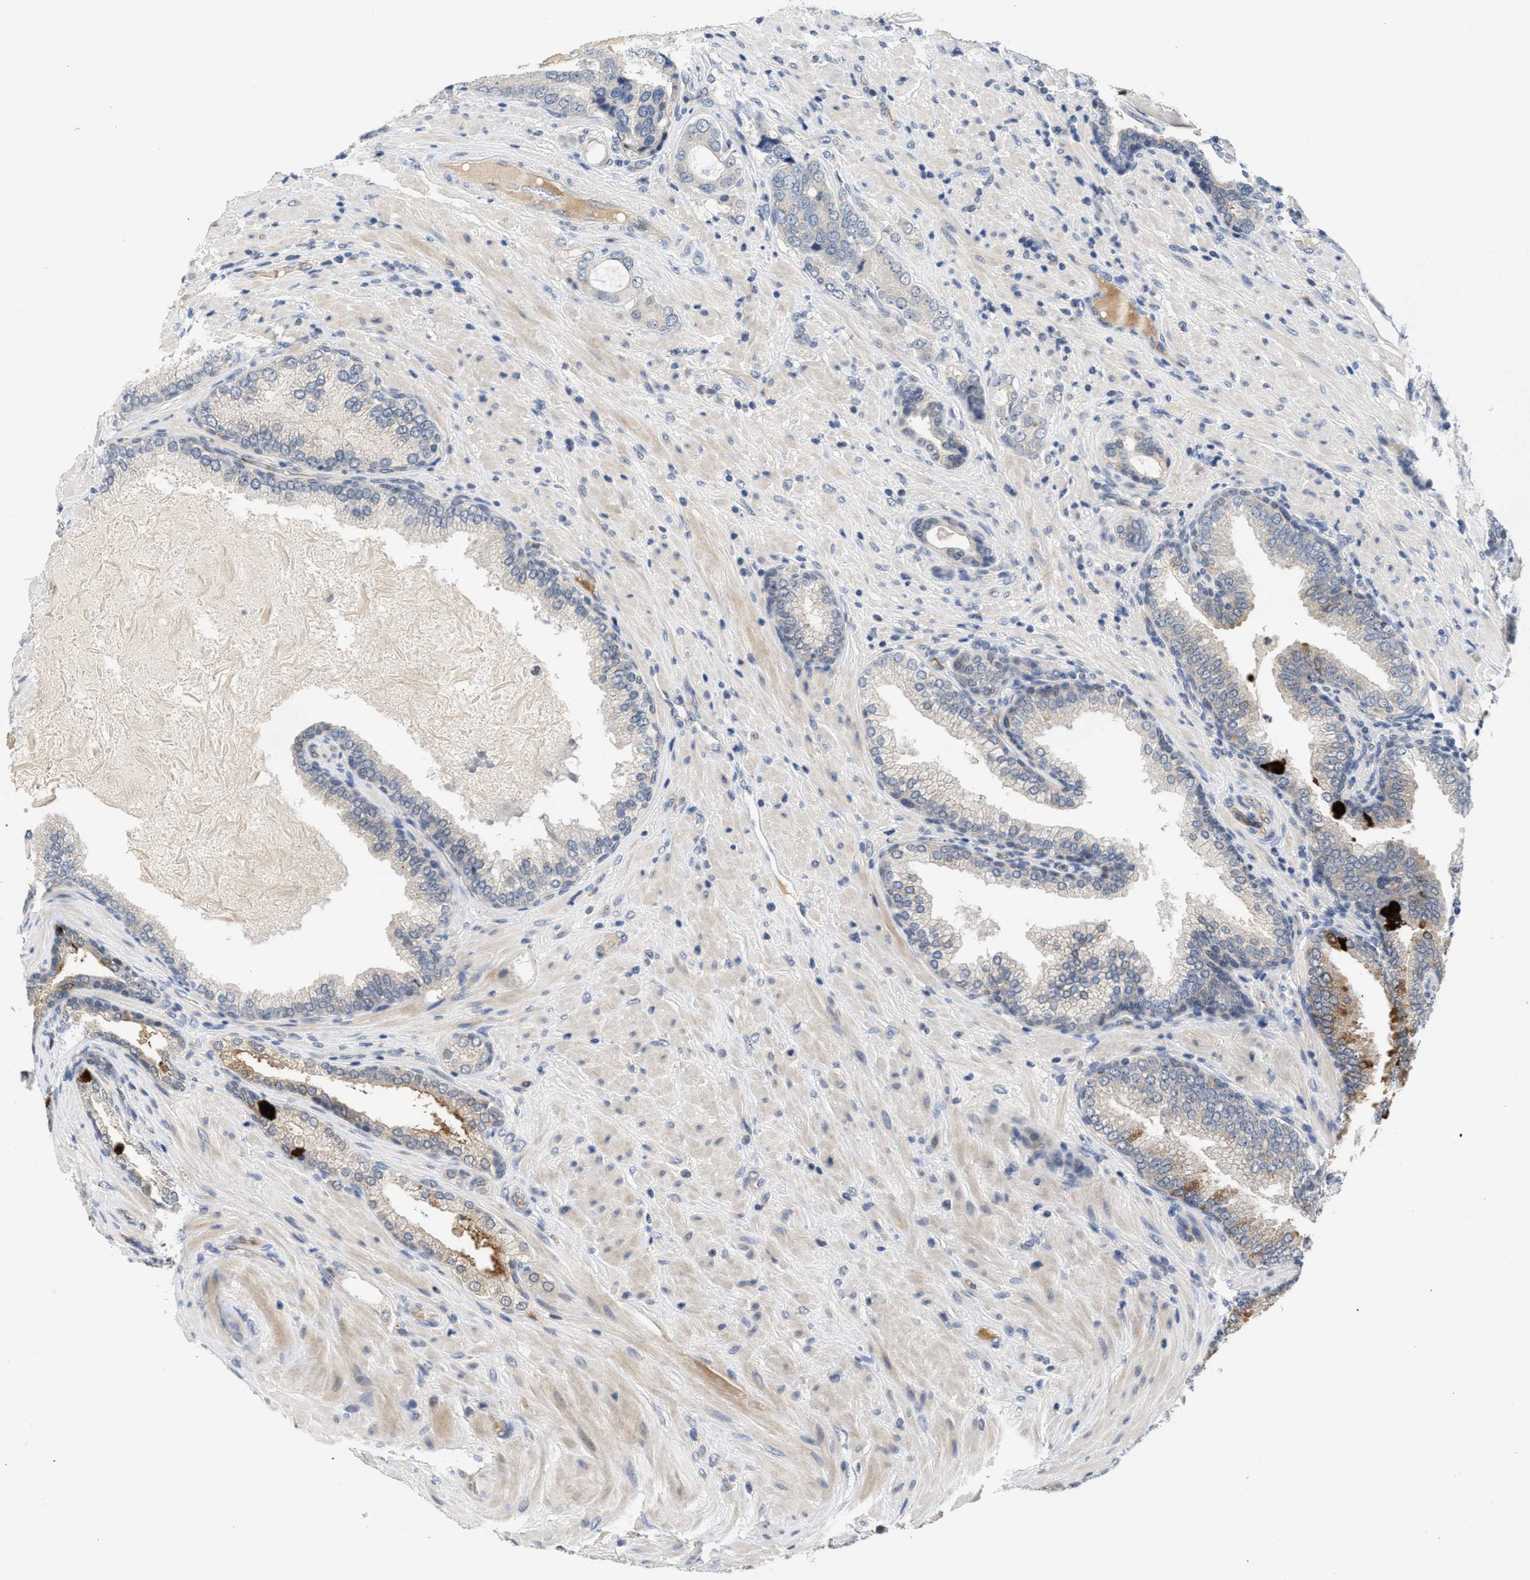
{"staining": {"intensity": "weak", "quantity": "<25%", "location": "cytoplasmic/membranous"}, "tissue": "prostate cancer", "cell_type": "Tumor cells", "image_type": "cancer", "snomed": [{"axis": "morphology", "description": "Adenocarcinoma, High grade"}, {"axis": "topography", "description": "Prostate"}], "caption": "Immunohistochemistry photomicrograph of neoplastic tissue: human adenocarcinoma (high-grade) (prostate) stained with DAB (3,3'-diaminobenzidine) shows no significant protein staining in tumor cells.", "gene": "ANGPT1", "patient": {"sex": "male", "age": 50}}